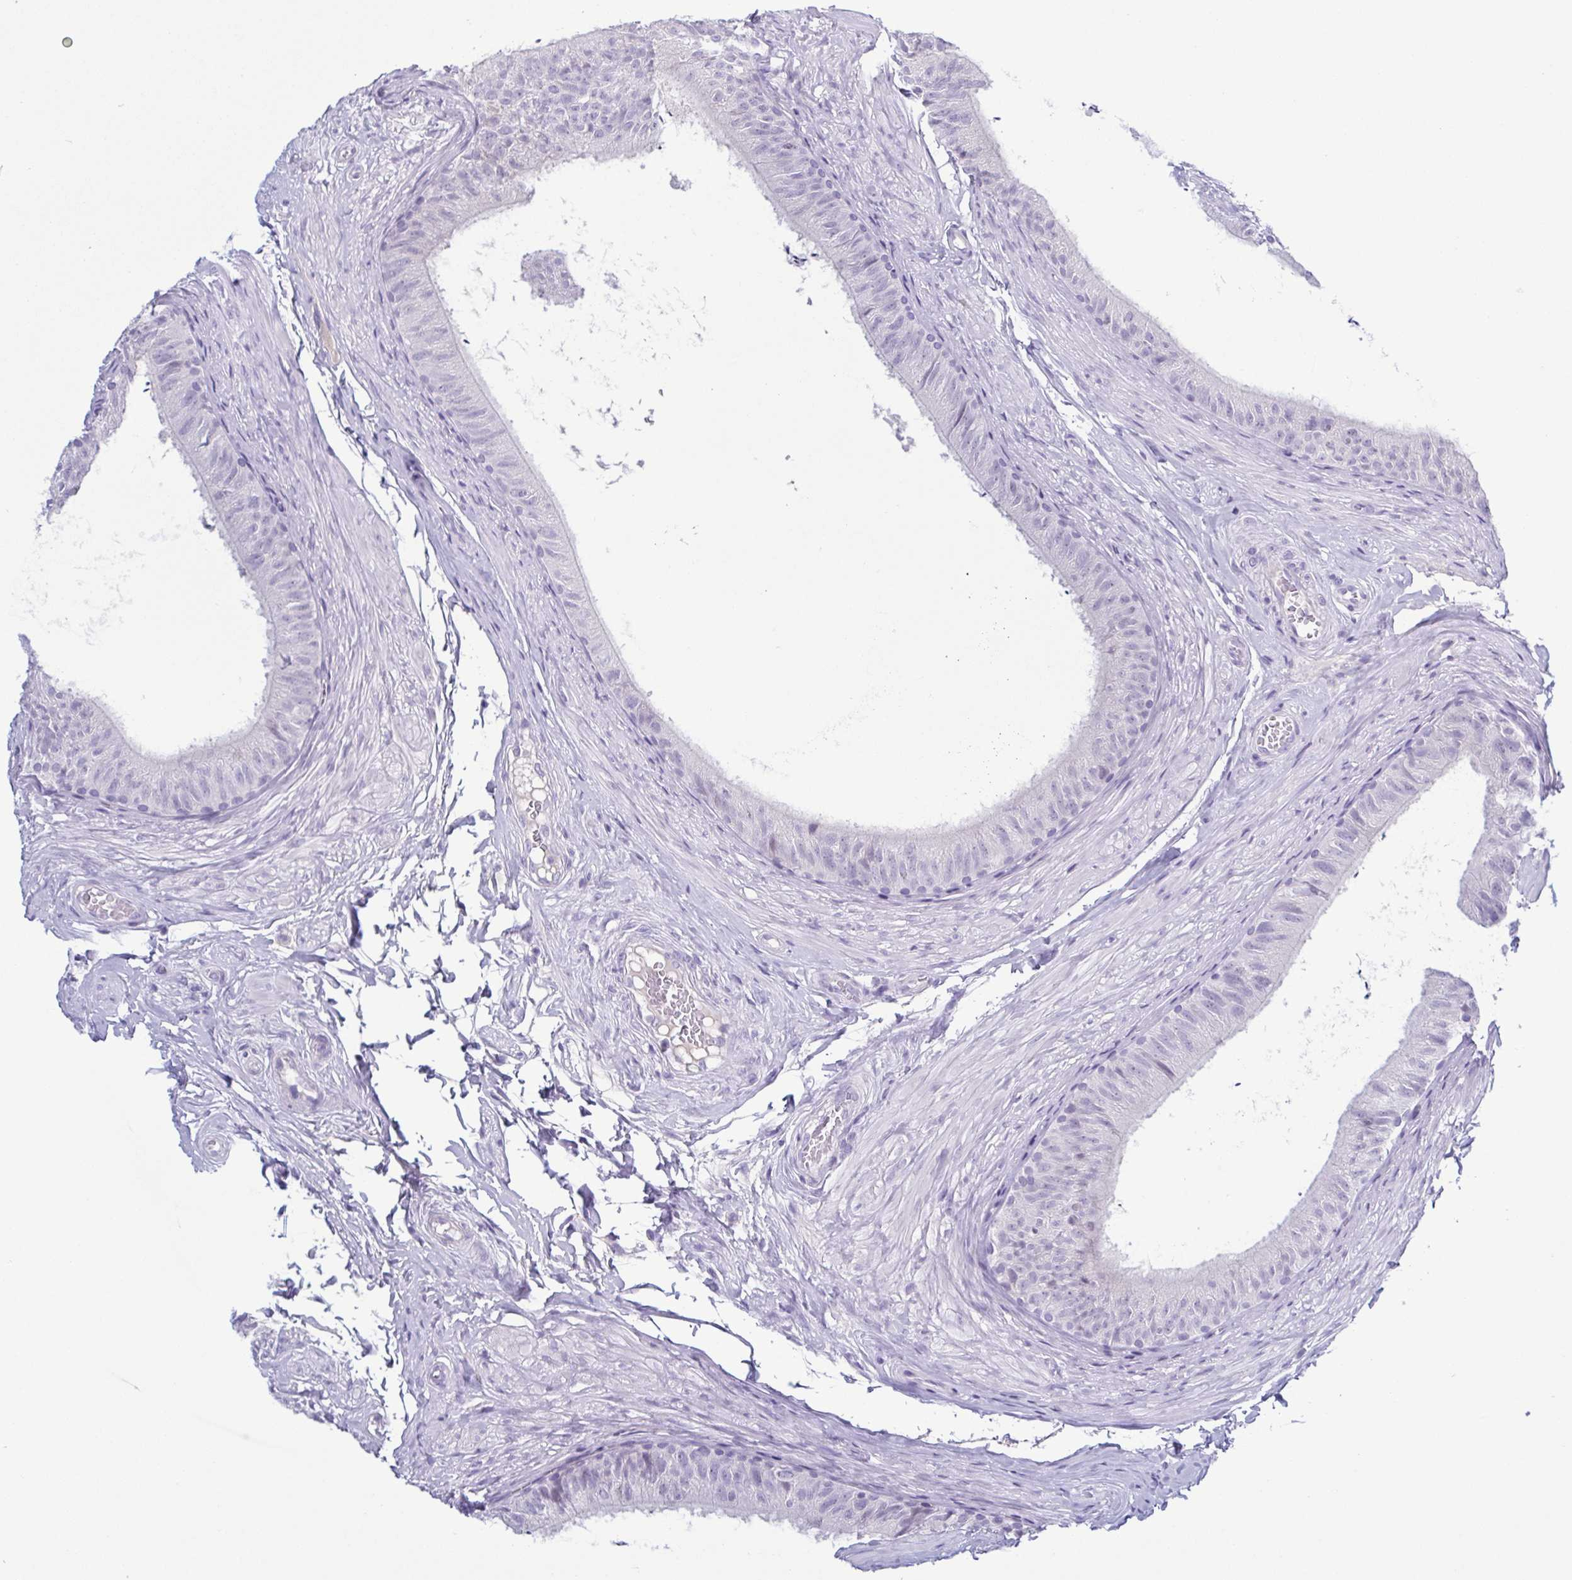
{"staining": {"intensity": "negative", "quantity": "none", "location": "none"}, "tissue": "epididymis", "cell_type": "Glandular cells", "image_type": "normal", "snomed": [{"axis": "morphology", "description": "Normal tissue, NOS"}, {"axis": "topography", "description": "Epididymis, spermatic cord, NOS"}, {"axis": "topography", "description": "Epididymis"}, {"axis": "topography", "description": "Peripheral nerve tissue"}], "caption": "Glandular cells show no significant protein staining in benign epididymis. (DAB (3,3'-diaminobenzidine) IHC visualized using brightfield microscopy, high magnification).", "gene": "INAFM1", "patient": {"sex": "male", "age": 29}}